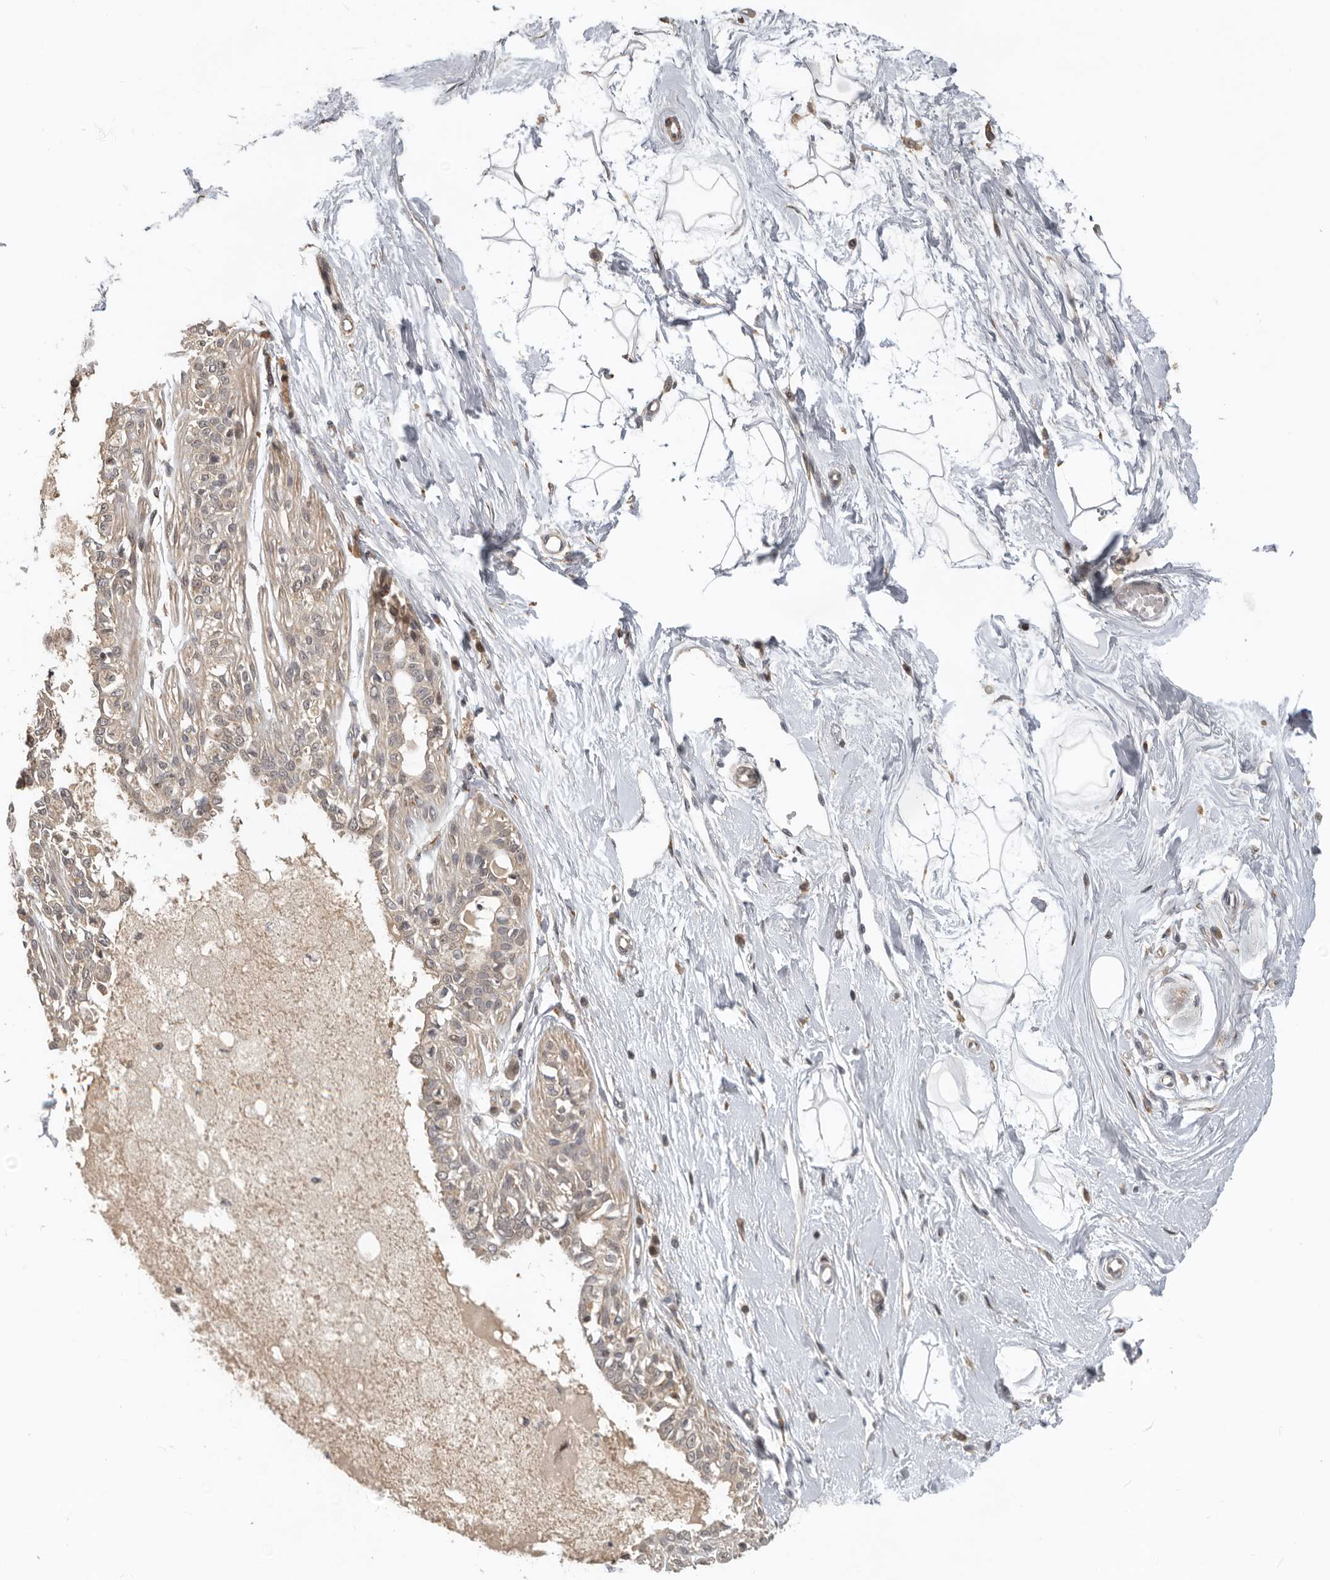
{"staining": {"intensity": "negative", "quantity": "none", "location": "none"}, "tissue": "breast", "cell_type": "Adipocytes", "image_type": "normal", "snomed": [{"axis": "morphology", "description": "Normal tissue, NOS"}, {"axis": "topography", "description": "Breast"}], "caption": "Protein analysis of unremarkable breast shows no significant expression in adipocytes. (Stains: DAB immunohistochemistry with hematoxylin counter stain, Microscopy: brightfield microscopy at high magnification).", "gene": "HENMT1", "patient": {"sex": "female", "age": 45}}